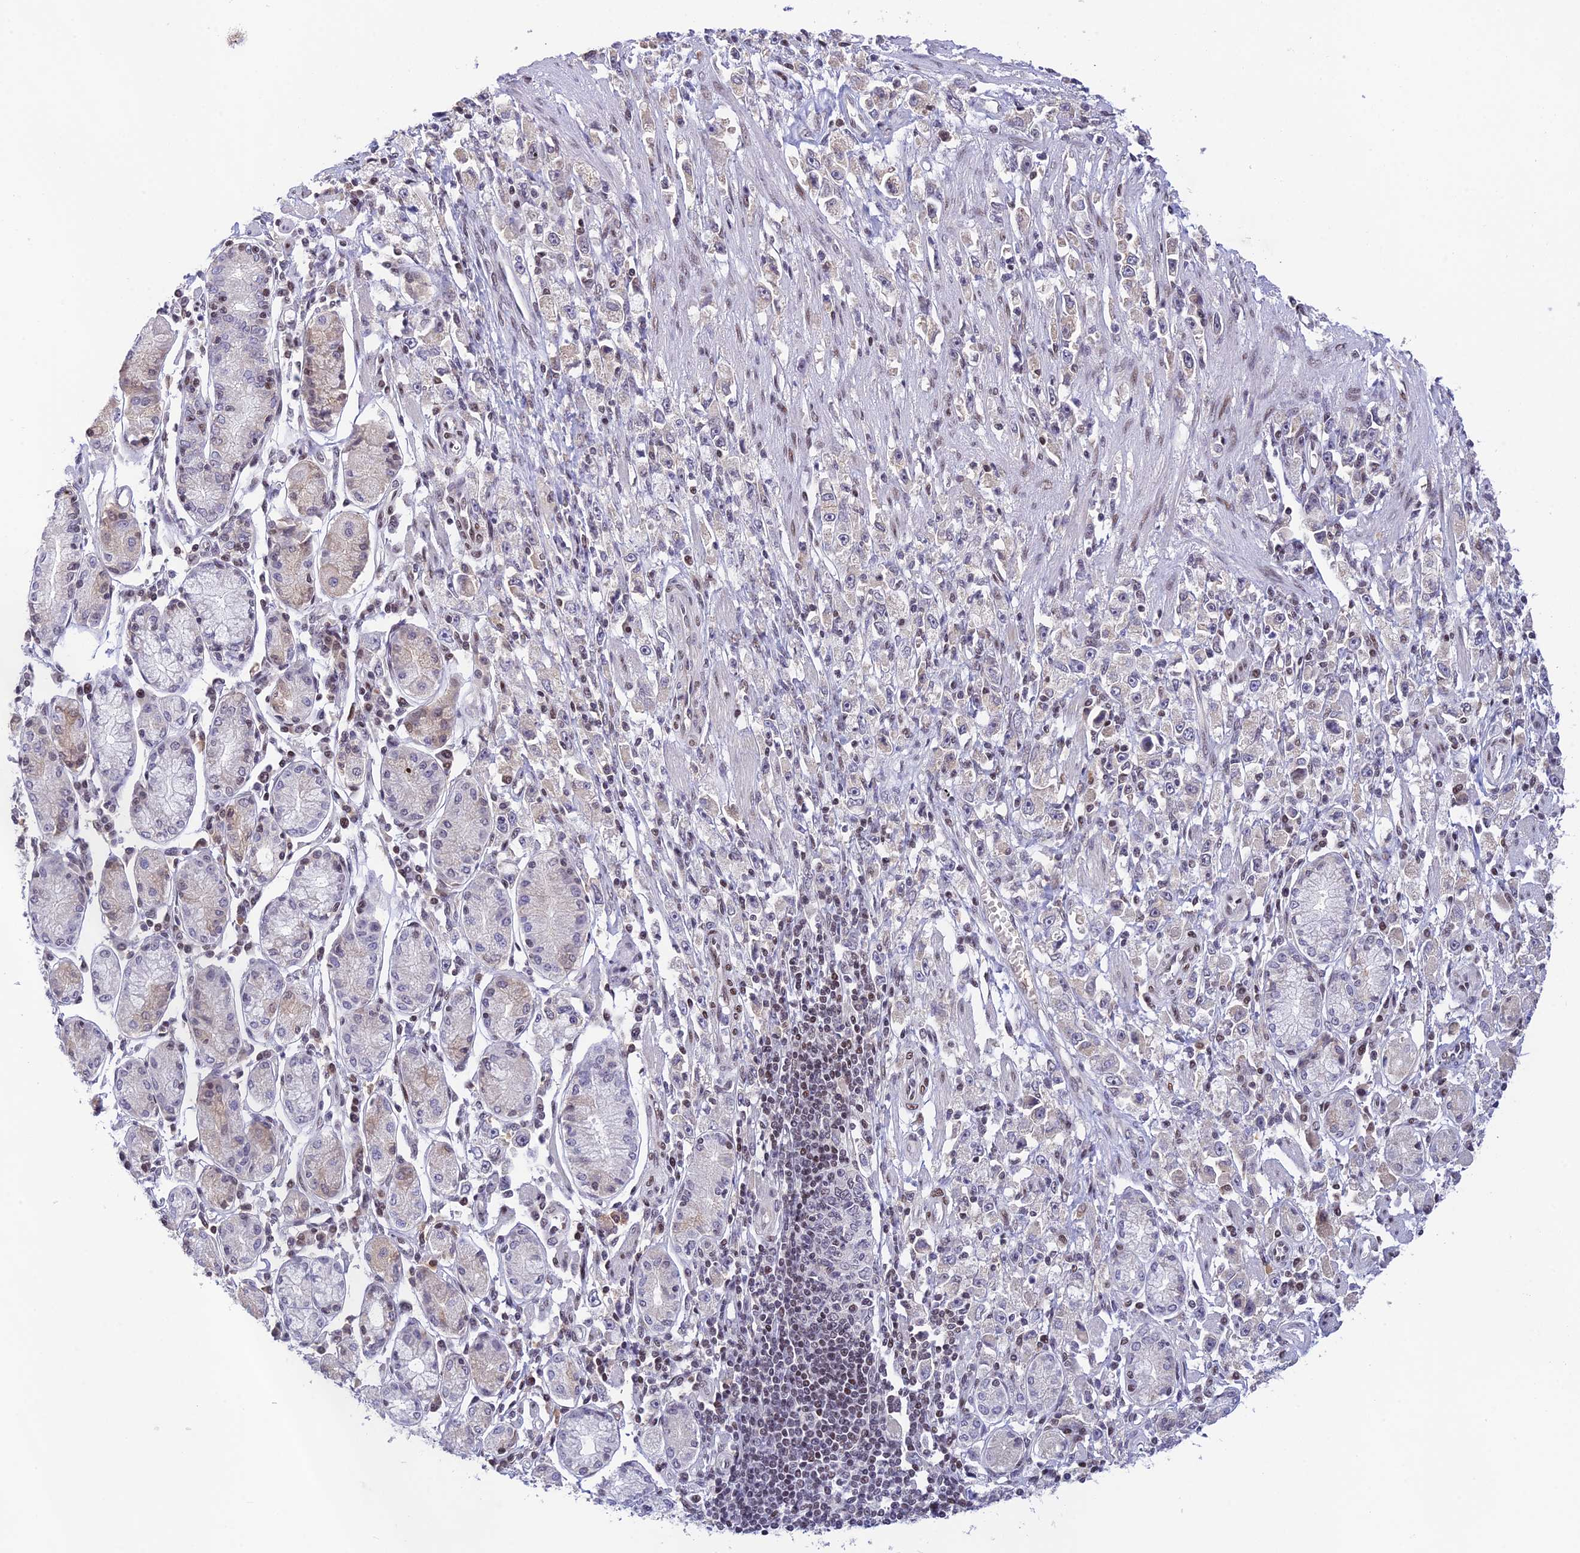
{"staining": {"intensity": "negative", "quantity": "none", "location": "none"}, "tissue": "stomach cancer", "cell_type": "Tumor cells", "image_type": "cancer", "snomed": [{"axis": "morphology", "description": "Adenocarcinoma, NOS"}, {"axis": "topography", "description": "Stomach"}], "caption": "Human stomach cancer (adenocarcinoma) stained for a protein using immunohistochemistry (IHC) shows no expression in tumor cells.", "gene": "THAP11", "patient": {"sex": "female", "age": 59}}